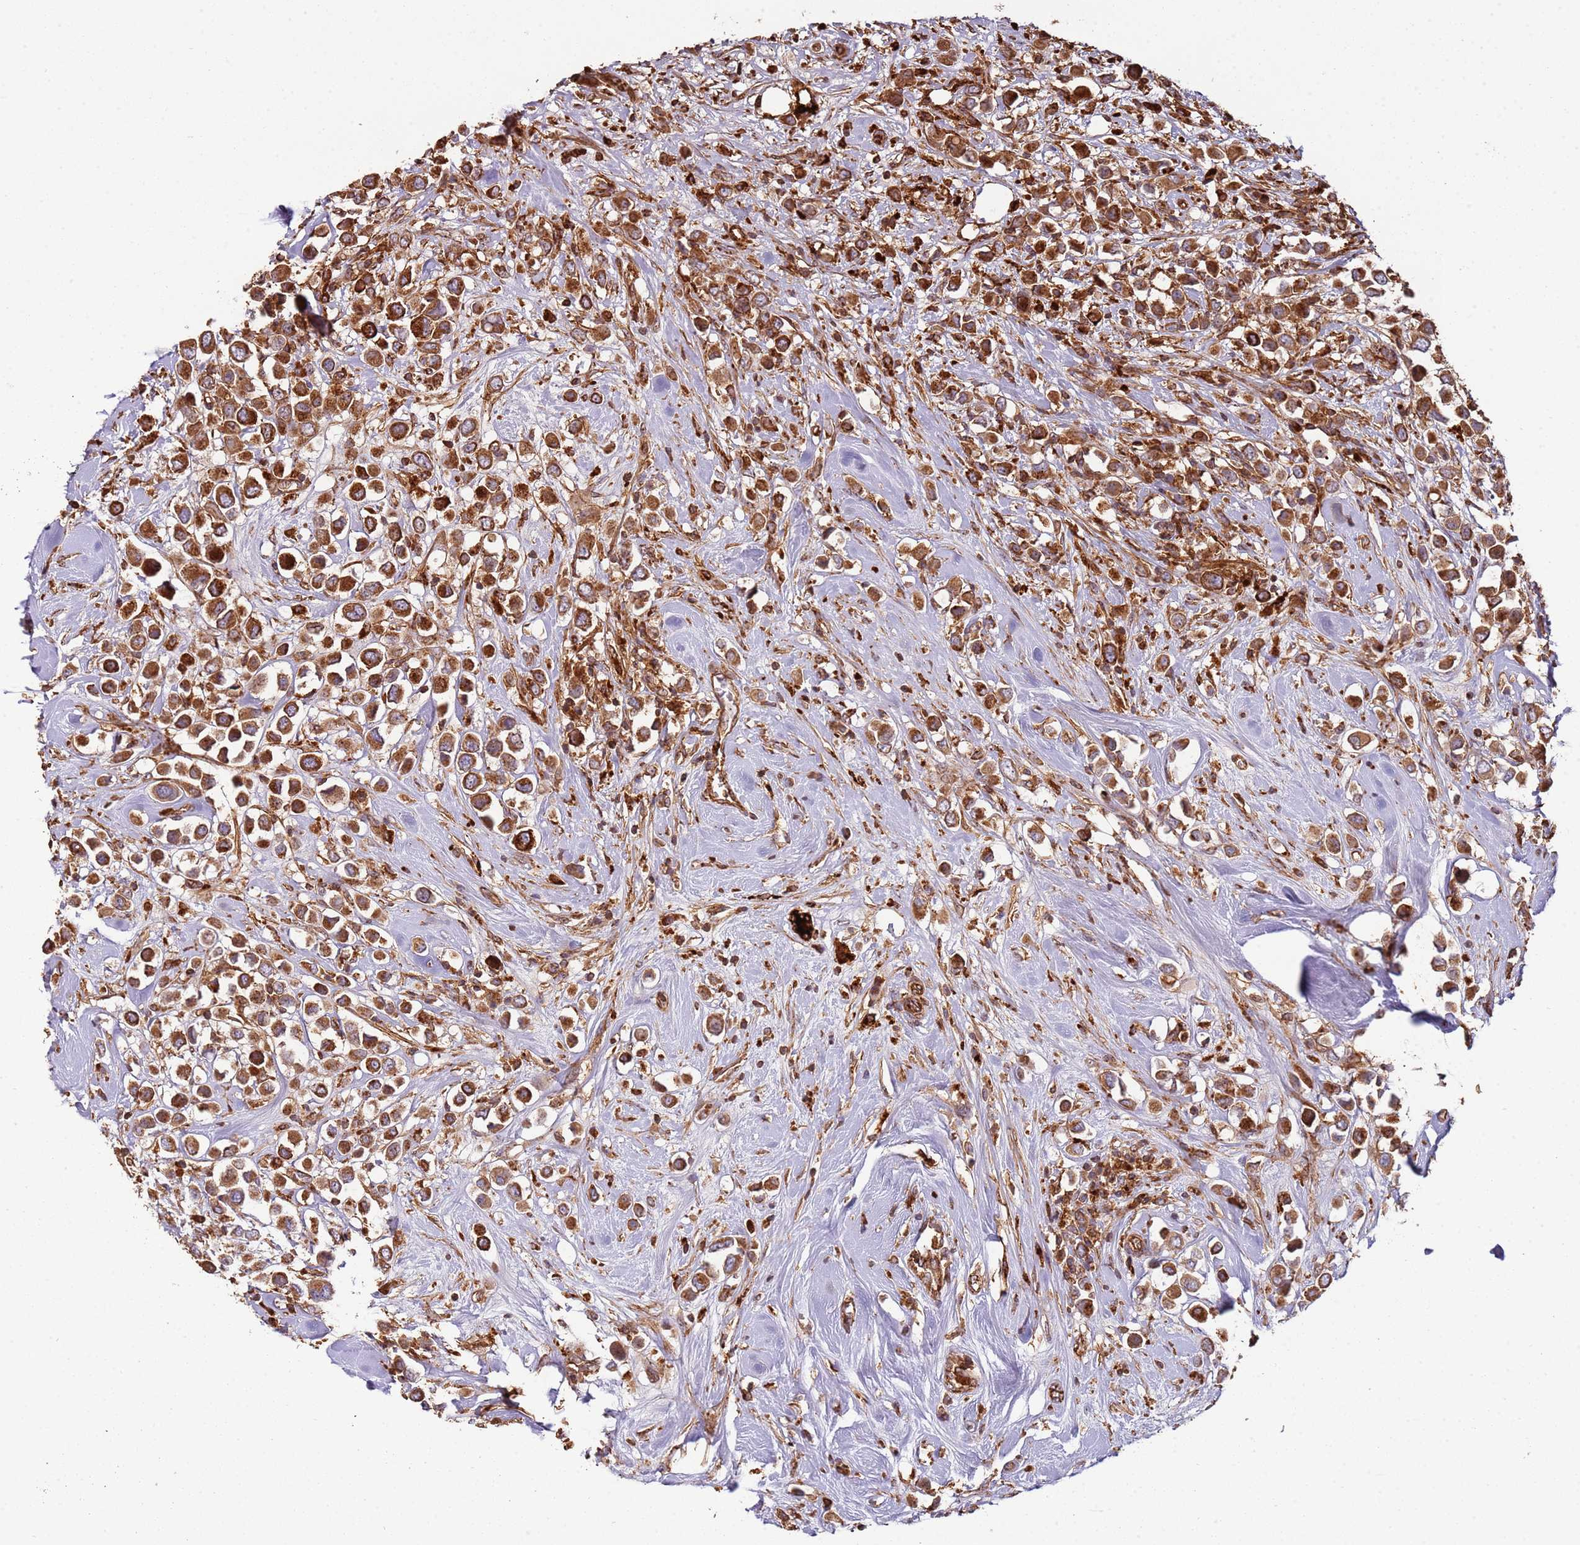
{"staining": {"intensity": "strong", "quantity": ">75%", "location": "cytoplasmic/membranous"}, "tissue": "breast cancer", "cell_type": "Tumor cells", "image_type": "cancer", "snomed": [{"axis": "morphology", "description": "Duct carcinoma"}, {"axis": "topography", "description": "Breast"}], "caption": "The image displays immunohistochemical staining of breast invasive ductal carcinoma. There is strong cytoplasmic/membranous positivity is appreciated in about >75% of tumor cells.", "gene": "NDUFAF4", "patient": {"sex": "female", "age": 61}}